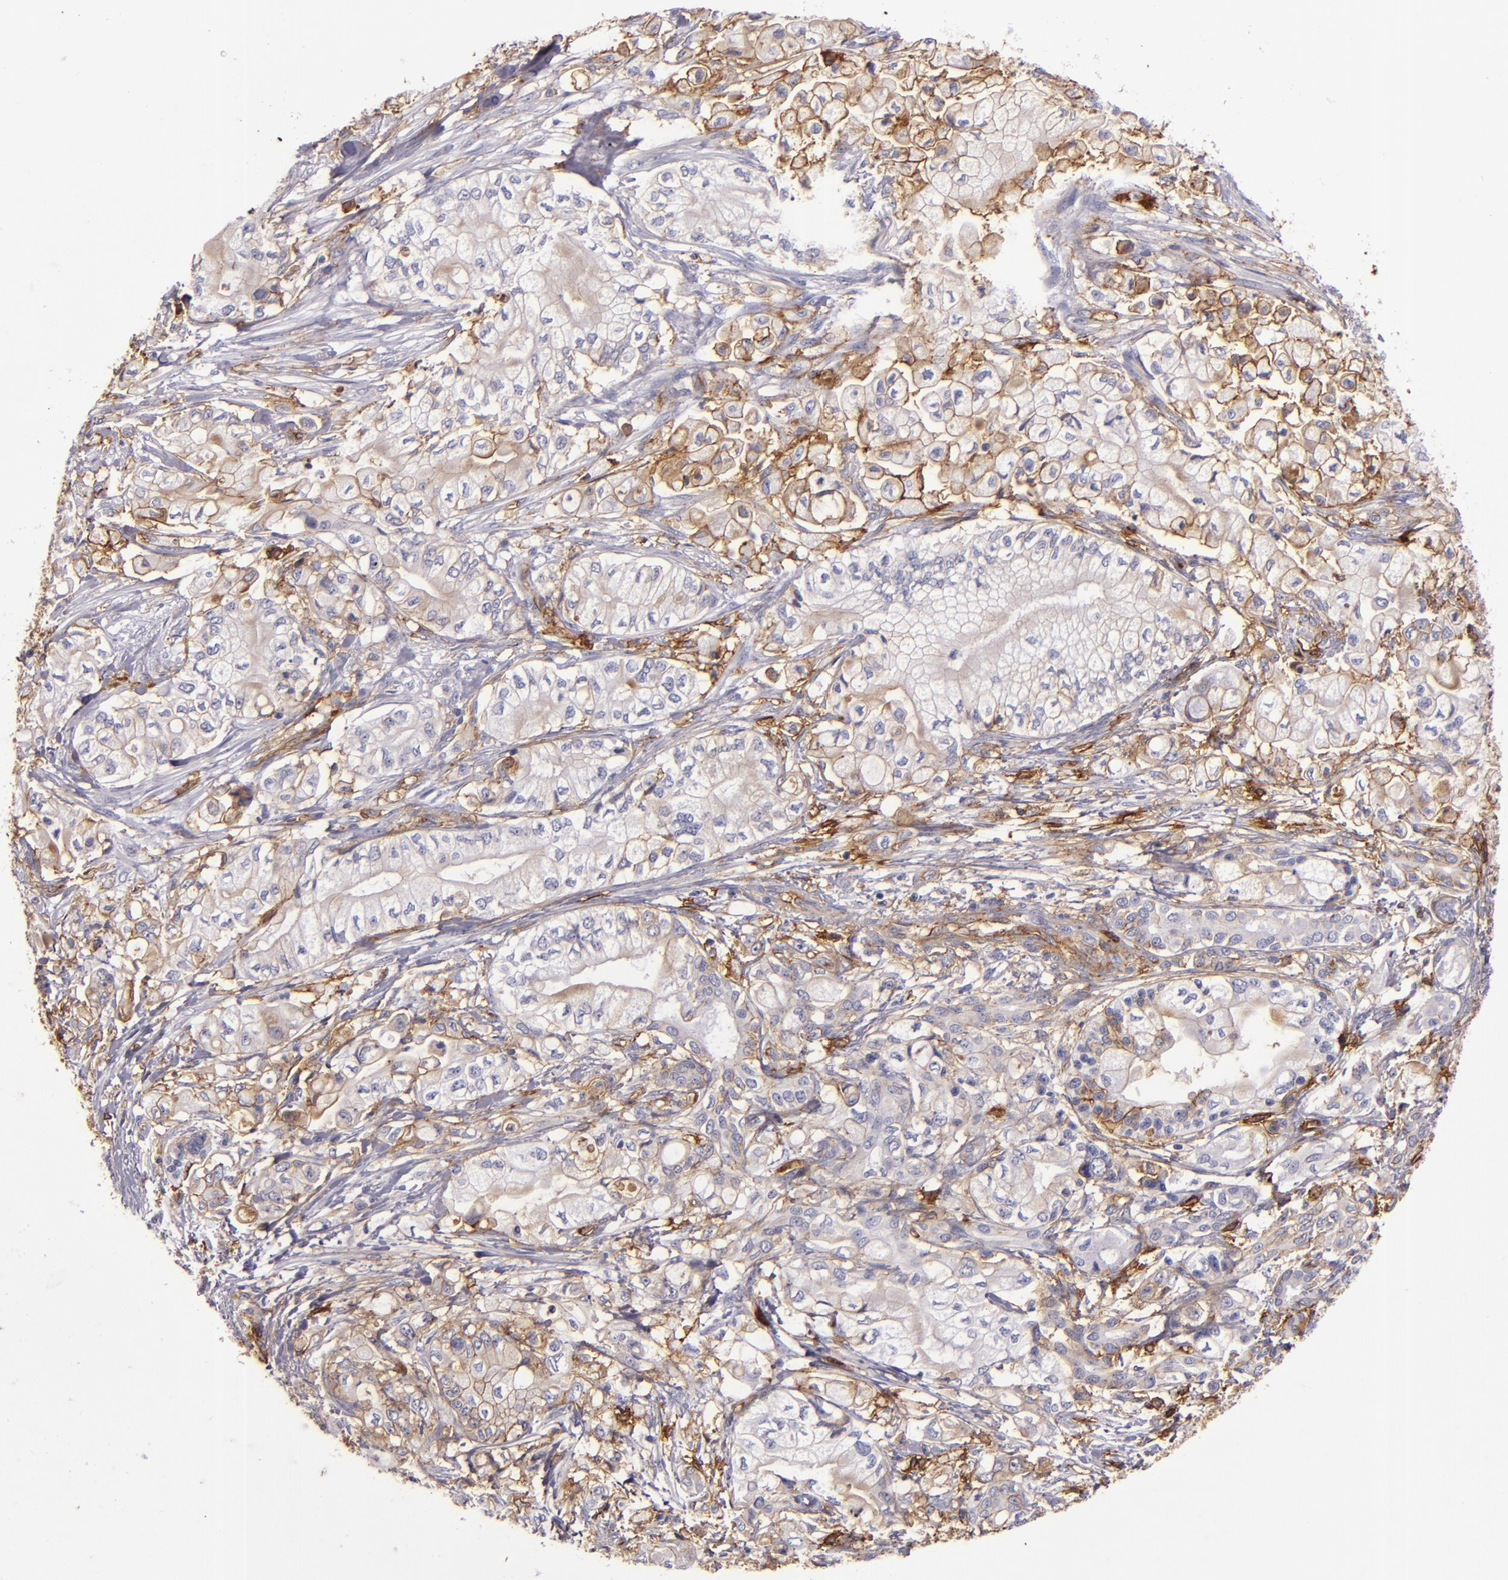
{"staining": {"intensity": "moderate", "quantity": "<25%", "location": "cytoplasmic/membranous"}, "tissue": "pancreatic cancer", "cell_type": "Tumor cells", "image_type": "cancer", "snomed": [{"axis": "morphology", "description": "Adenocarcinoma, NOS"}, {"axis": "topography", "description": "Pancreas"}], "caption": "The image shows staining of pancreatic cancer, revealing moderate cytoplasmic/membranous protein staining (brown color) within tumor cells. Using DAB (brown) and hematoxylin (blue) stains, captured at high magnification using brightfield microscopy.", "gene": "CD9", "patient": {"sex": "male", "age": 79}}